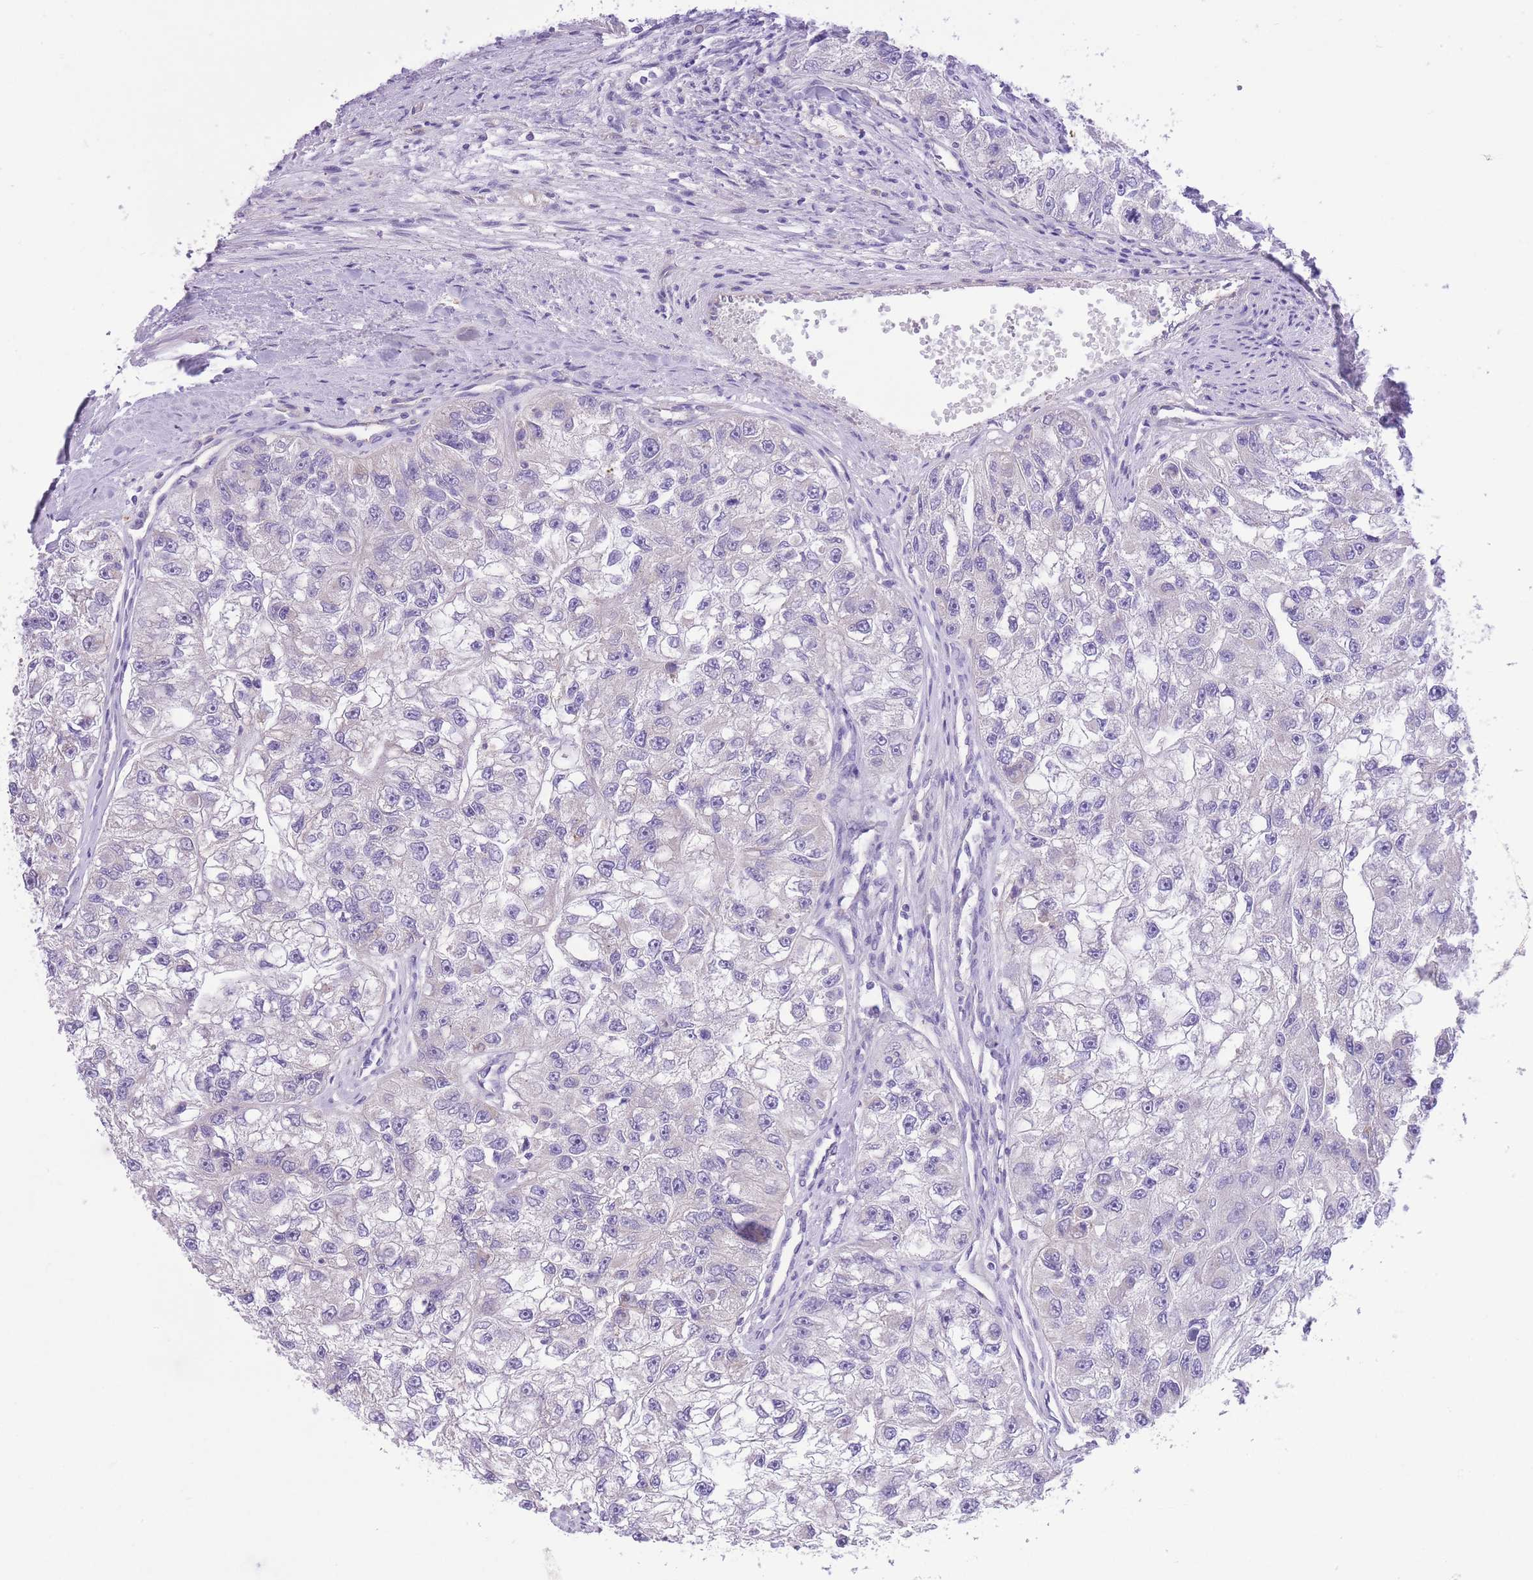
{"staining": {"intensity": "negative", "quantity": "none", "location": "none"}, "tissue": "renal cancer", "cell_type": "Tumor cells", "image_type": "cancer", "snomed": [{"axis": "morphology", "description": "Adenocarcinoma, NOS"}, {"axis": "topography", "description": "Kidney"}], "caption": "This is a photomicrograph of IHC staining of renal adenocarcinoma, which shows no positivity in tumor cells.", "gene": "RHOU", "patient": {"sex": "male", "age": 63}}